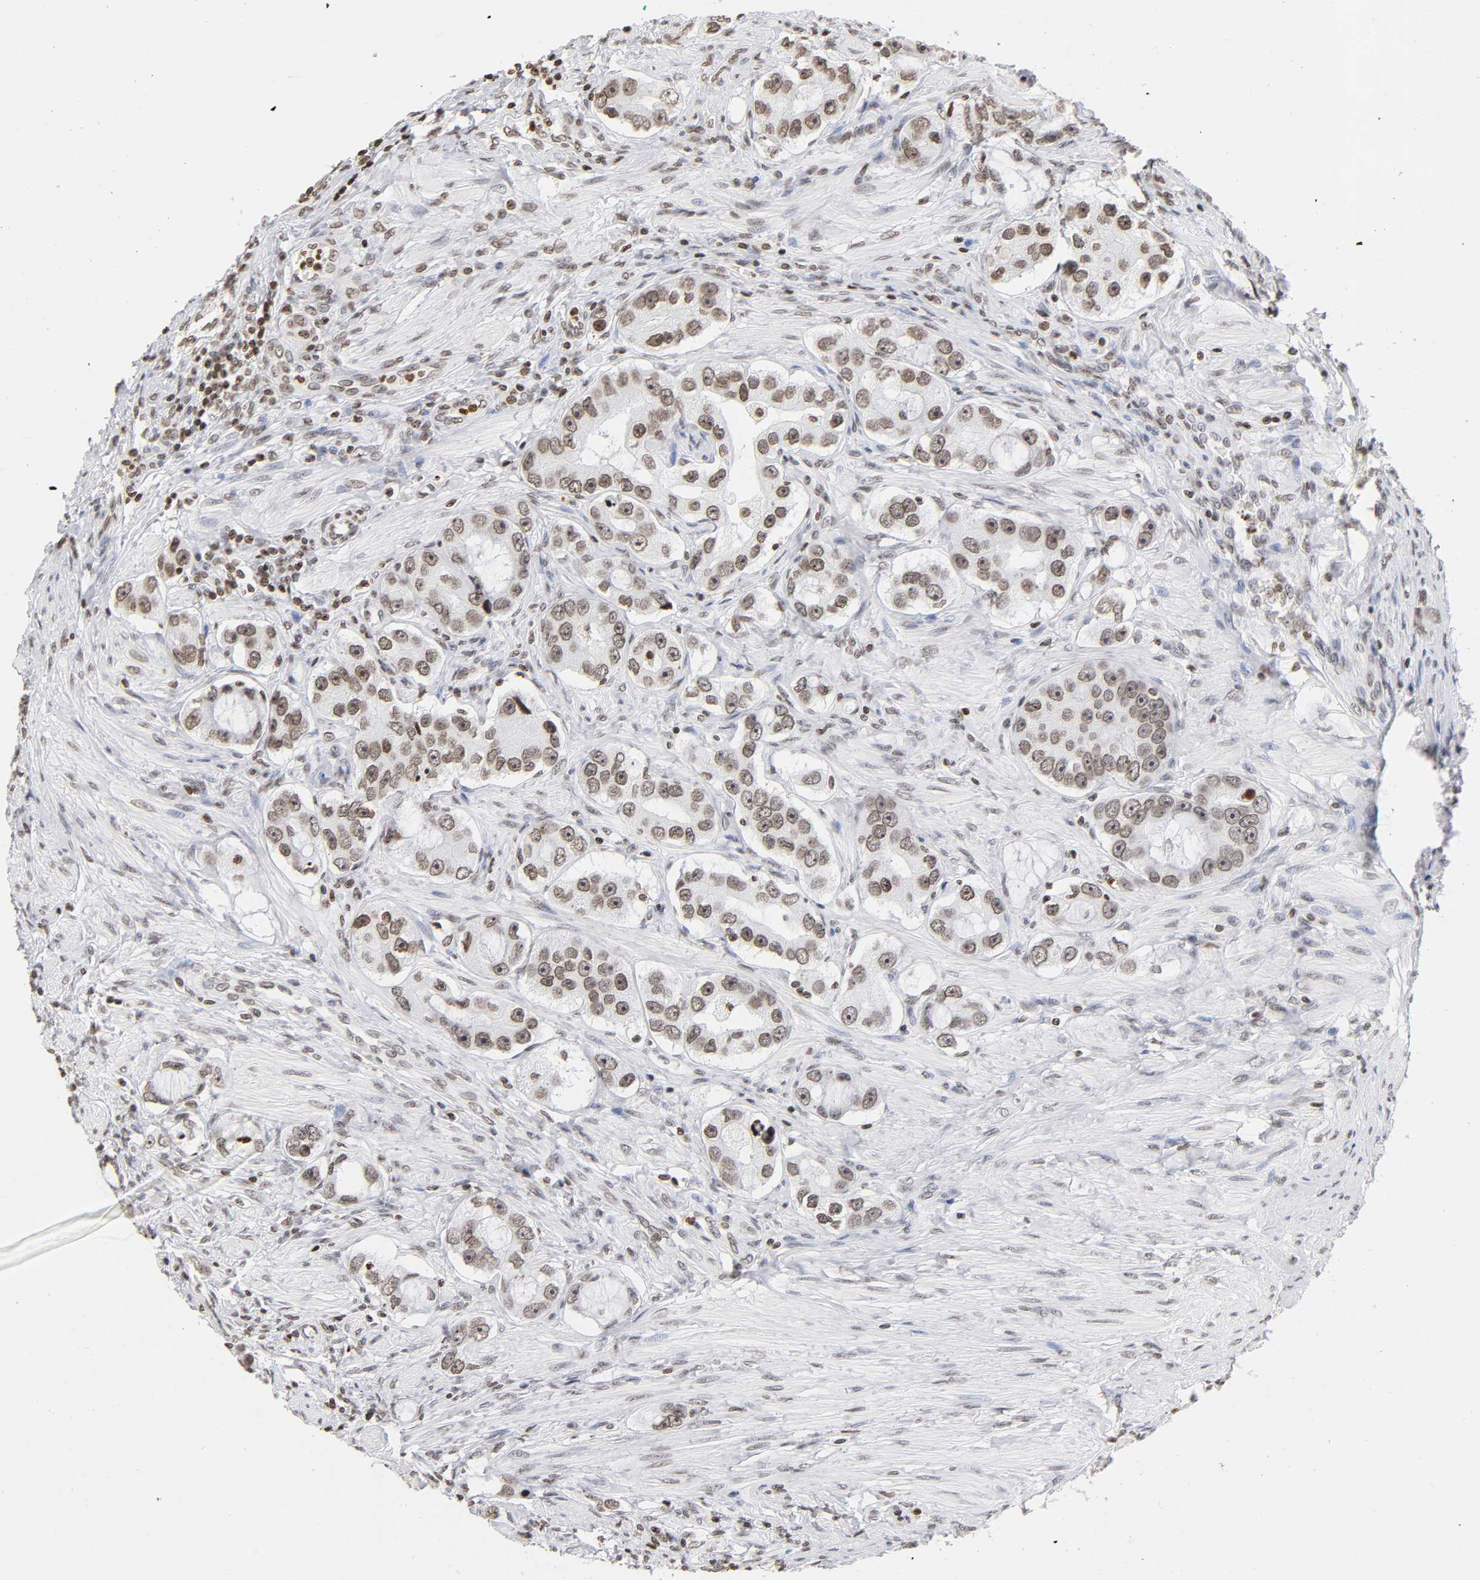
{"staining": {"intensity": "weak", "quantity": "25%-75%", "location": "nuclear"}, "tissue": "prostate cancer", "cell_type": "Tumor cells", "image_type": "cancer", "snomed": [{"axis": "morphology", "description": "Adenocarcinoma, High grade"}, {"axis": "topography", "description": "Prostate"}], "caption": "Prostate cancer (adenocarcinoma (high-grade)) stained with IHC shows weak nuclear positivity in approximately 25%-75% of tumor cells.", "gene": "H2AC12", "patient": {"sex": "male", "age": 63}}